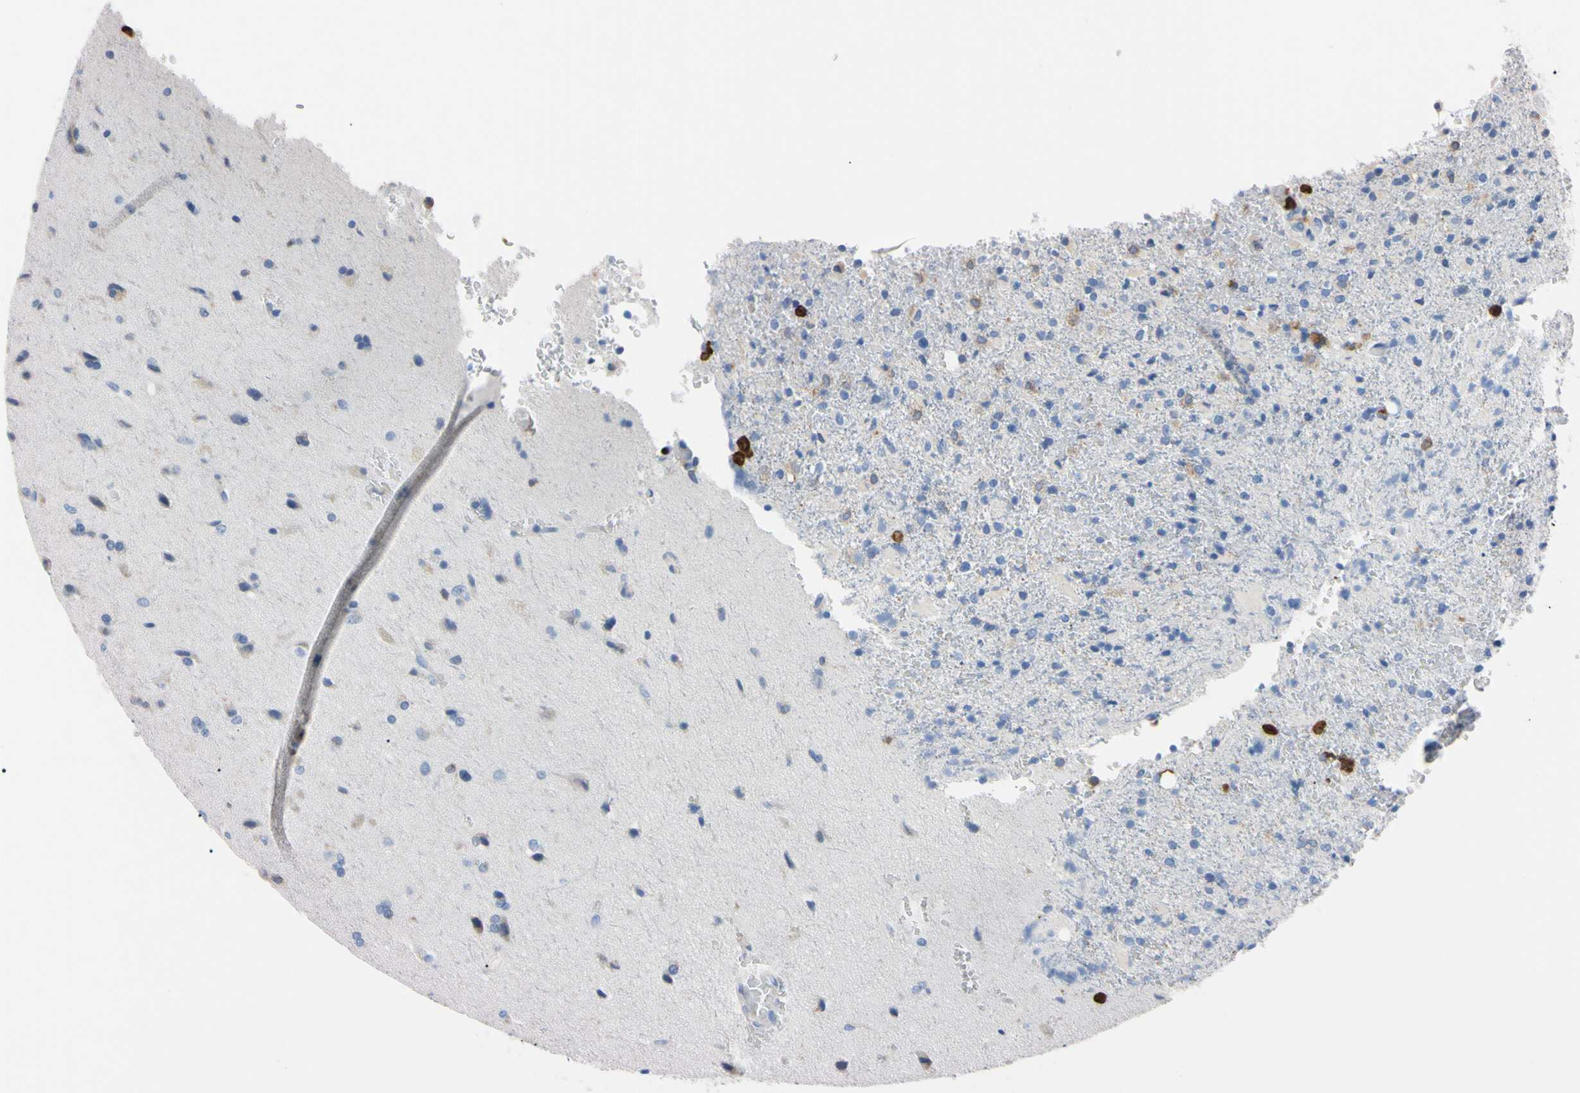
{"staining": {"intensity": "negative", "quantity": "none", "location": "none"}, "tissue": "glioma", "cell_type": "Tumor cells", "image_type": "cancer", "snomed": [{"axis": "morphology", "description": "Glioma, malignant, High grade"}, {"axis": "topography", "description": "Brain"}], "caption": "IHC histopathology image of high-grade glioma (malignant) stained for a protein (brown), which demonstrates no expression in tumor cells.", "gene": "NCF4", "patient": {"sex": "male", "age": 71}}